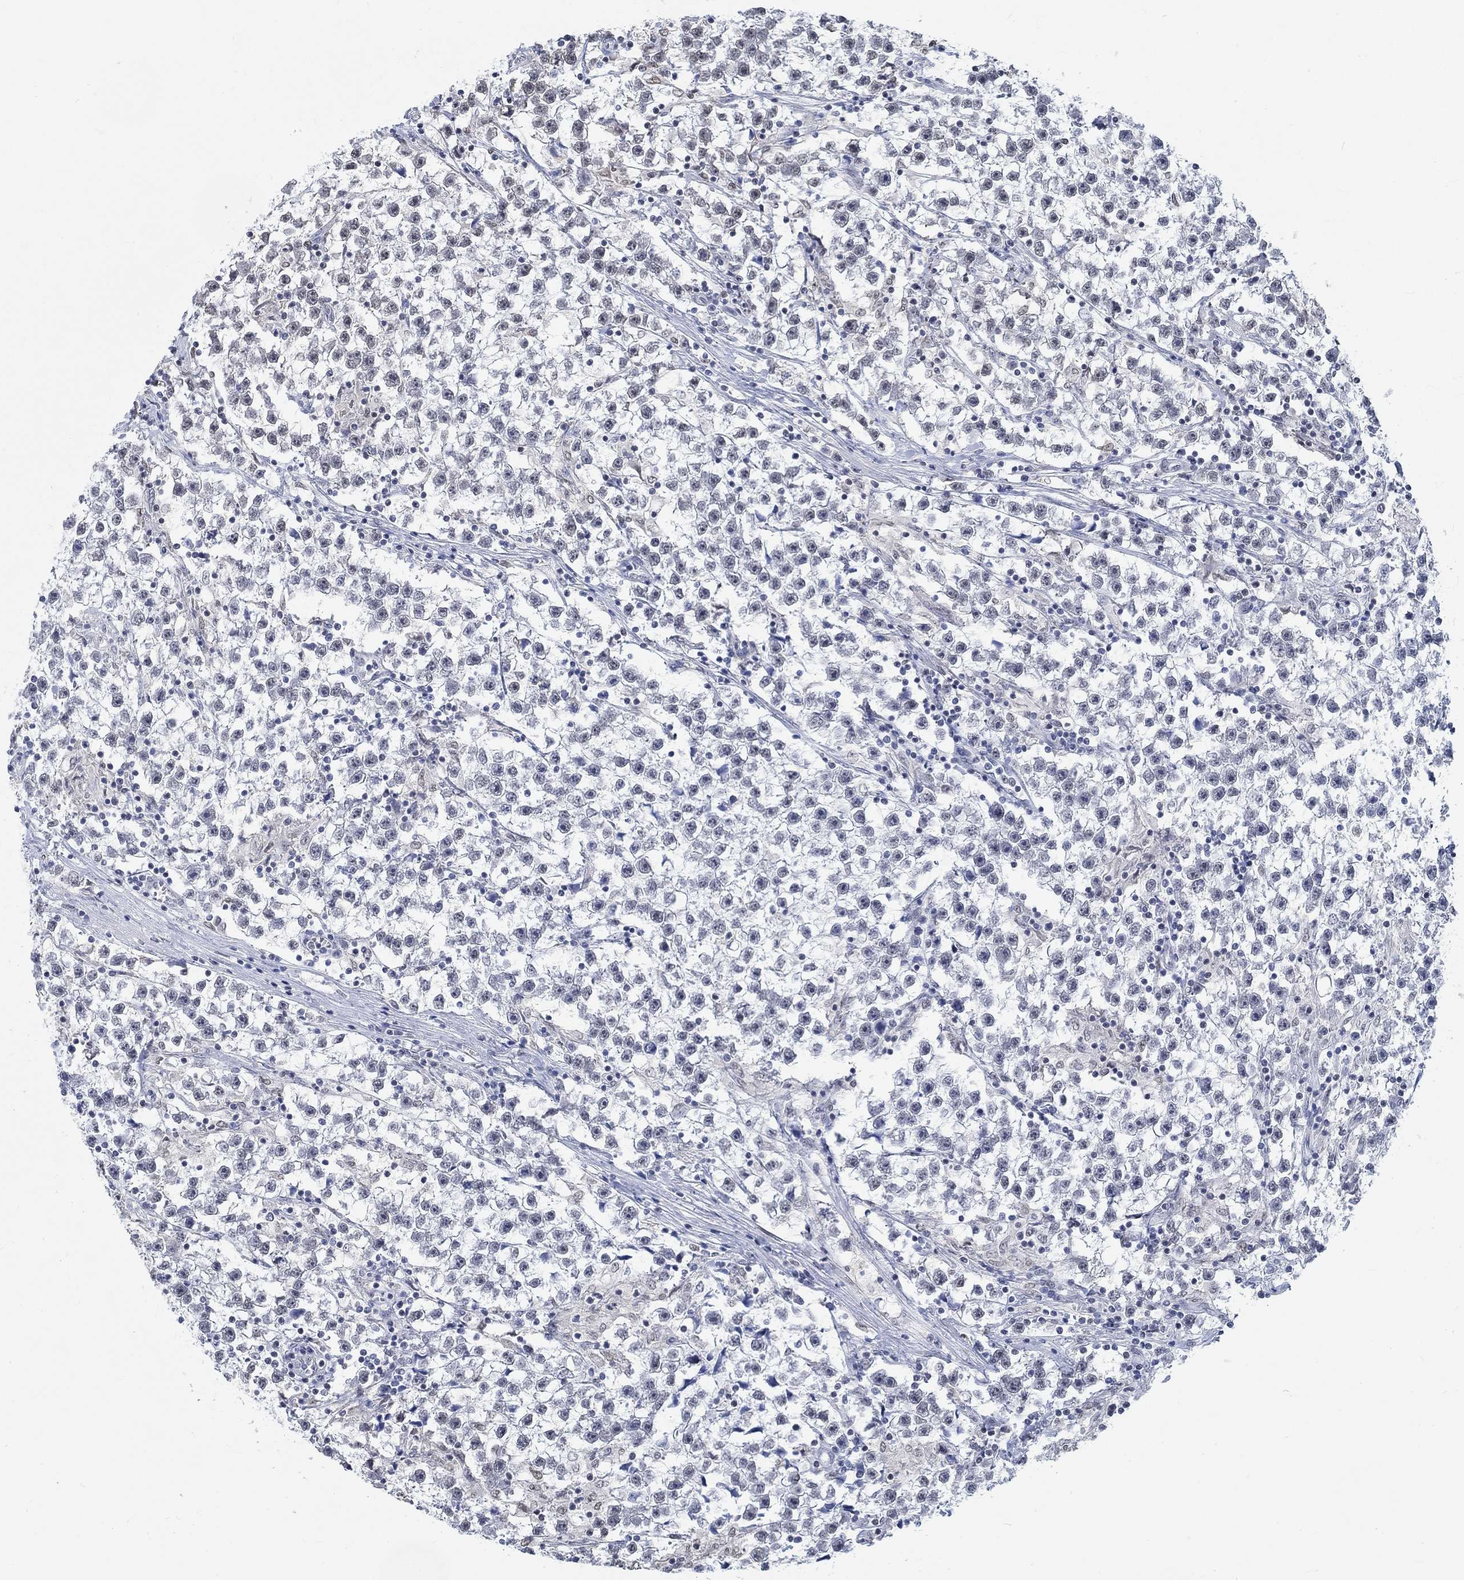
{"staining": {"intensity": "negative", "quantity": "none", "location": "none"}, "tissue": "testis cancer", "cell_type": "Tumor cells", "image_type": "cancer", "snomed": [{"axis": "morphology", "description": "Seminoma, NOS"}, {"axis": "topography", "description": "Testis"}], "caption": "Testis cancer (seminoma) was stained to show a protein in brown. There is no significant positivity in tumor cells.", "gene": "KCNH8", "patient": {"sex": "male", "age": 59}}